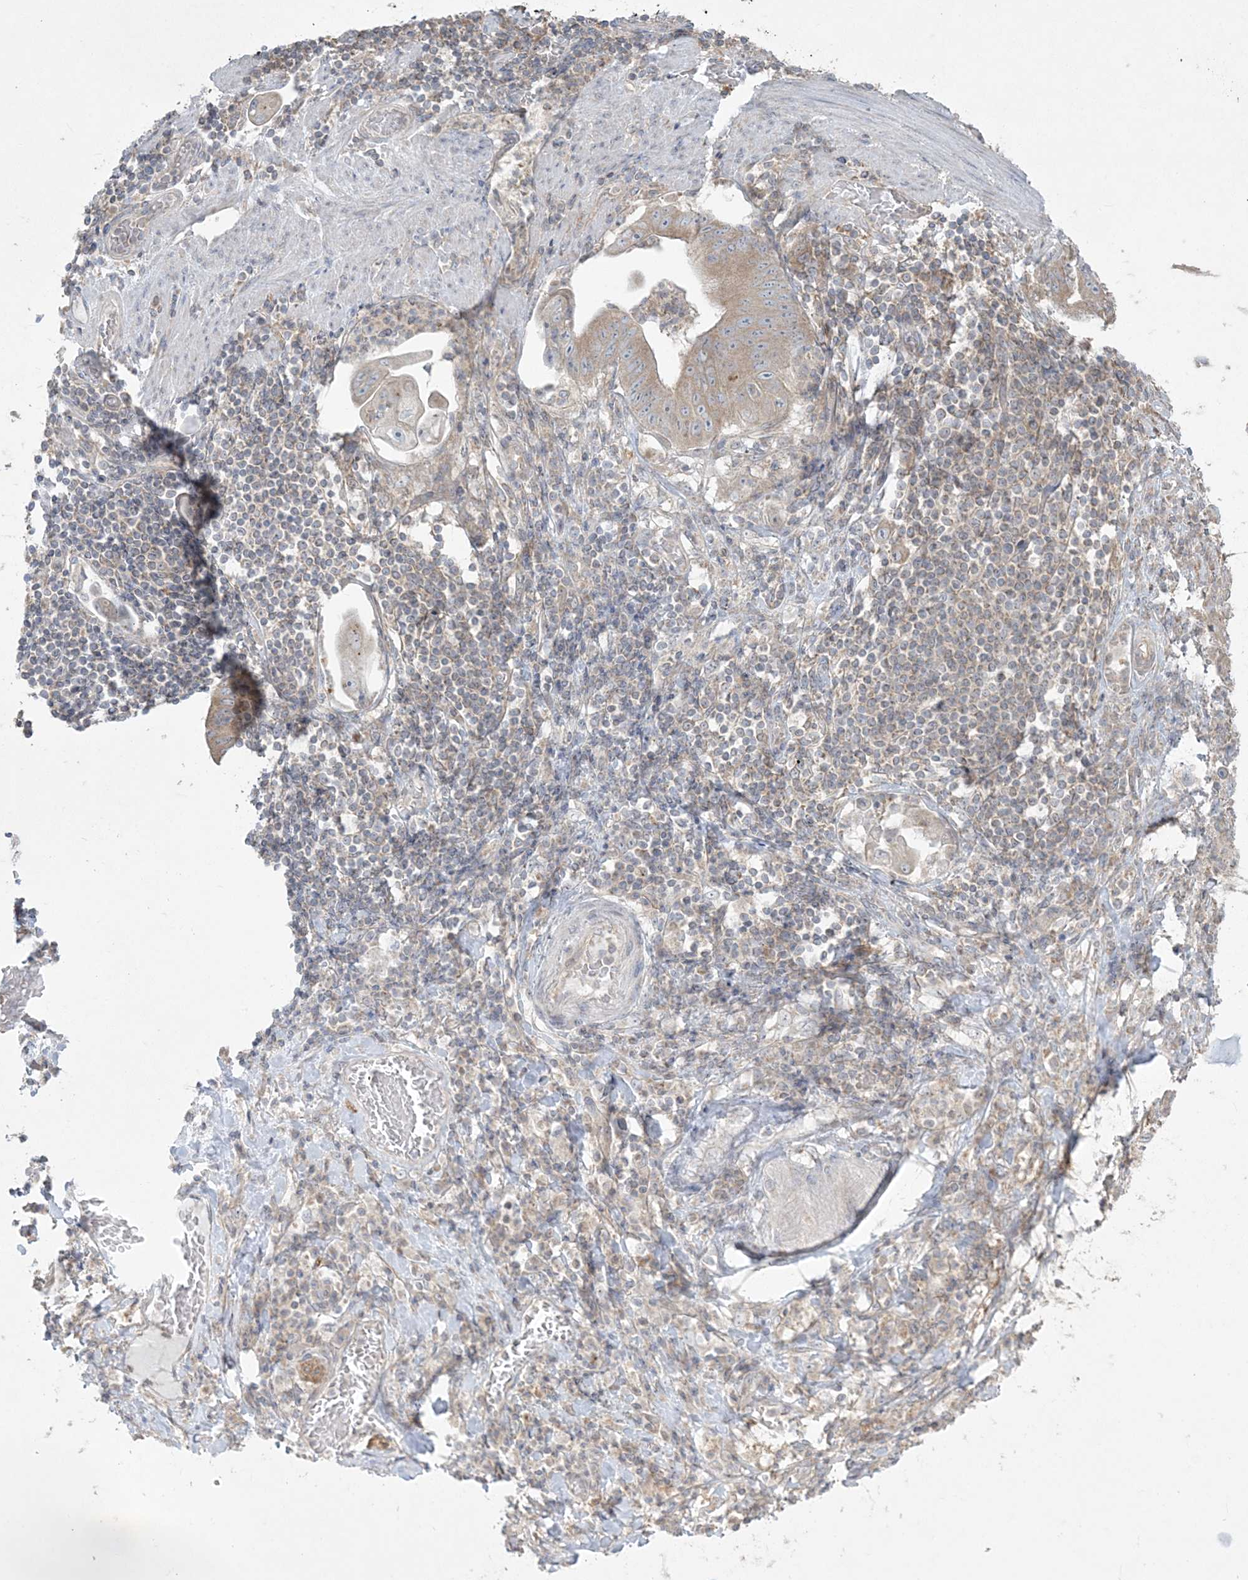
{"staining": {"intensity": "moderate", "quantity": ">75%", "location": "cytoplasmic/membranous"}, "tissue": "stomach cancer", "cell_type": "Tumor cells", "image_type": "cancer", "snomed": [{"axis": "morphology", "description": "Adenocarcinoma, NOS"}, {"axis": "topography", "description": "Stomach"}], "caption": "Tumor cells show medium levels of moderate cytoplasmic/membranous staining in approximately >75% of cells in stomach cancer (adenocarcinoma).", "gene": "ZC3H6", "patient": {"sex": "female", "age": 73}}